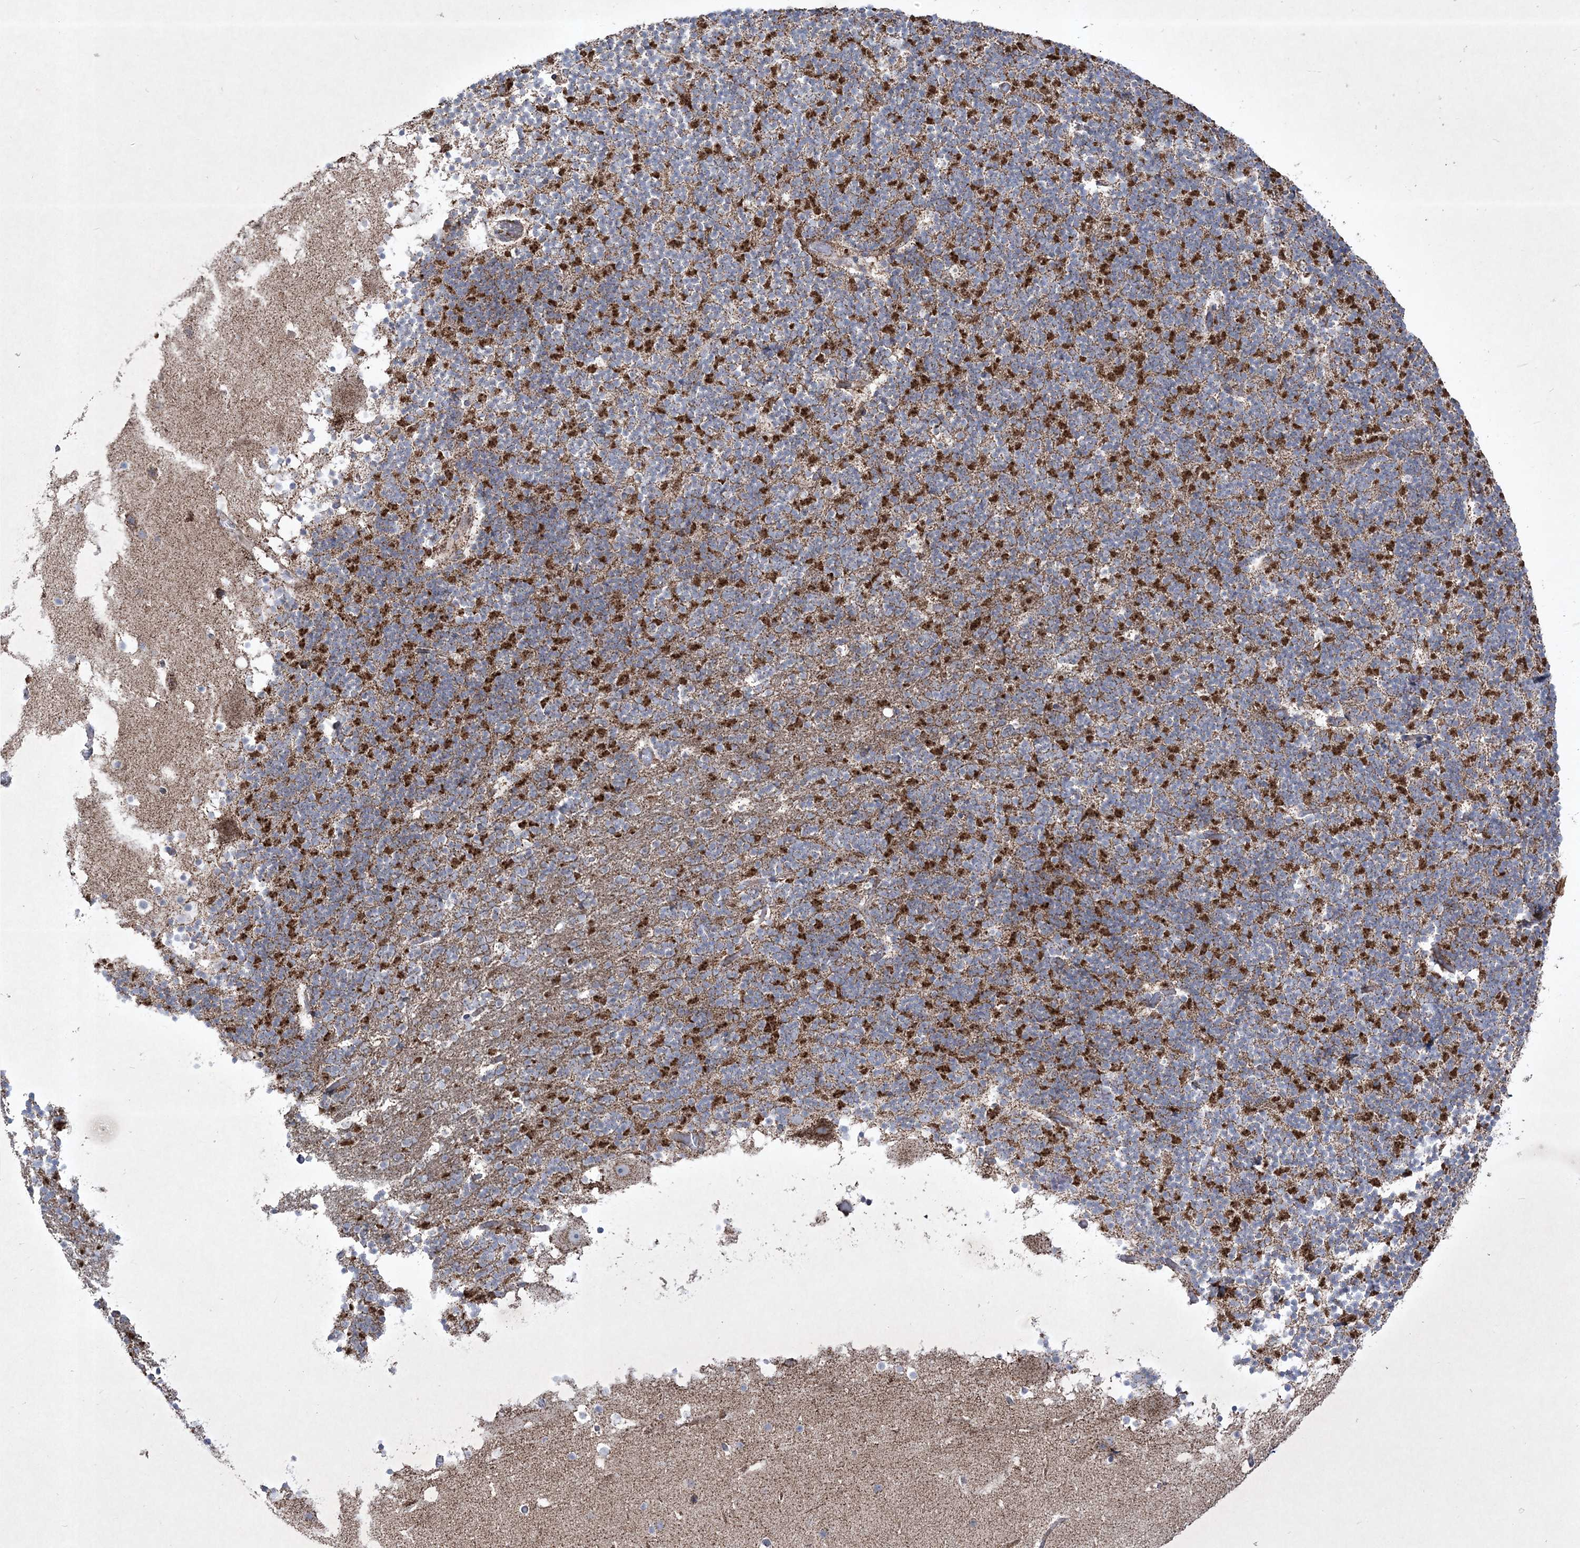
{"staining": {"intensity": "moderate", "quantity": "25%-75%", "location": "cytoplasmic/membranous"}, "tissue": "cerebellum", "cell_type": "Cells in granular layer", "image_type": "normal", "snomed": [{"axis": "morphology", "description": "Normal tissue, NOS"}, {"axis": "topography", "description": "Cerebellum"}], "caption": "Moderate cytoplasmic/membranous positivity is identified in about 25%-75% of cells in granular layer in benign cerebellum.", "gene": "RICTOR", "patient": {"sex": "male", "age": 57}}